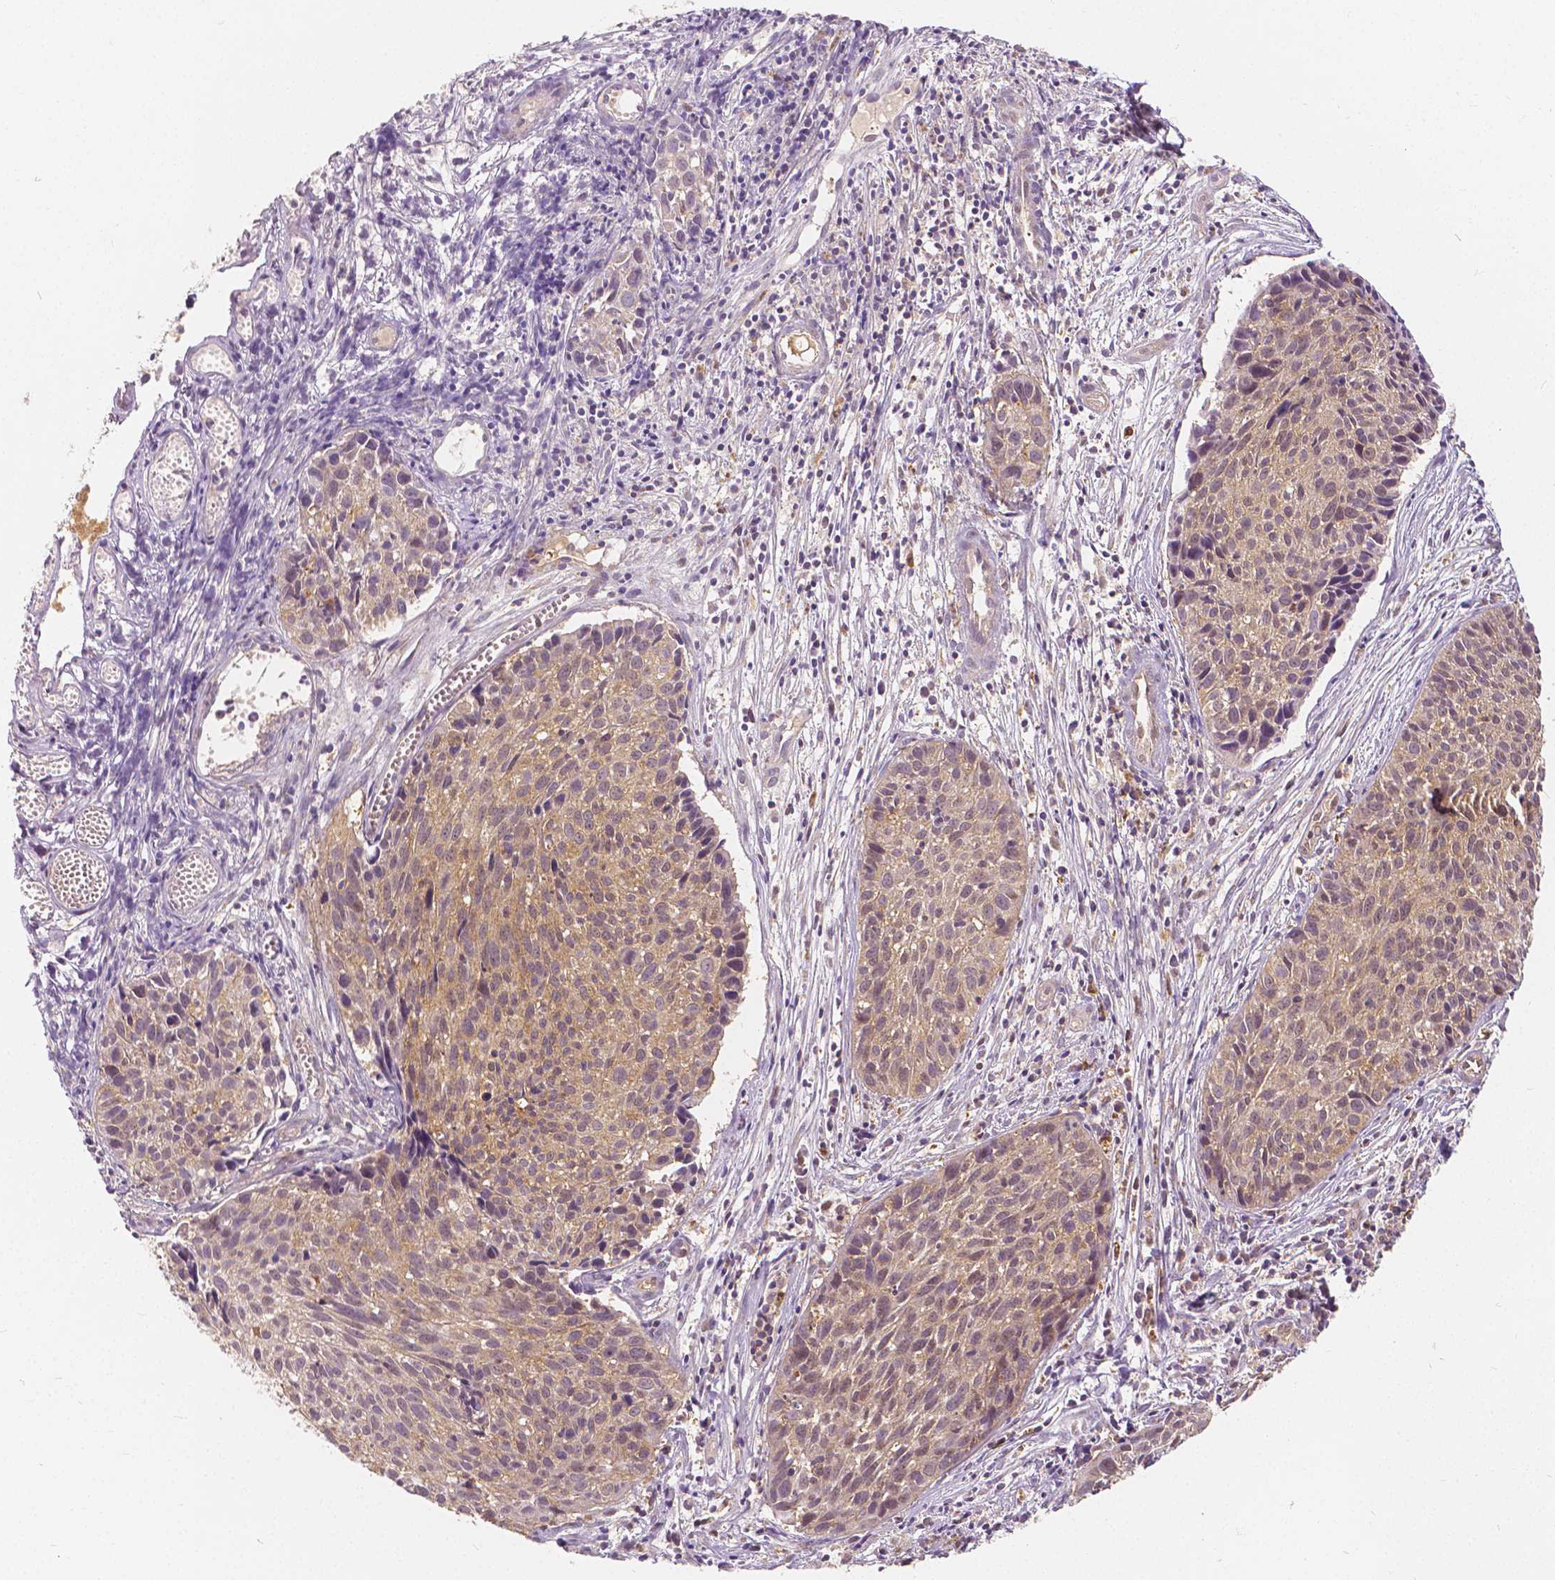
{"staining": {"intensity": "weak", "quantity": ">75%", "location": "cytoplasmic/membranous,nuclear"}, "tissue": "cervical cancer", "cell_type": "Tumor cells", "image_type": "cancer", "snomed": [{"axis": "morphology", "description": "Squamous cell carcinoma, NOS"}, {"axis": "topography", "description": "Cervix"}], "caption": "IHC image of neoplastic tissue: cervical cancer stained using immunohistochemistry displays low levels of weak protein expression localized specifically in the cytoplasmic/membranous and nuclear of tumor cells, appearing as a cytoplasmic/membranous and nuclear brown color.", "gene": "NAPRT", "patient": {"sex": "female", "age": 30}}